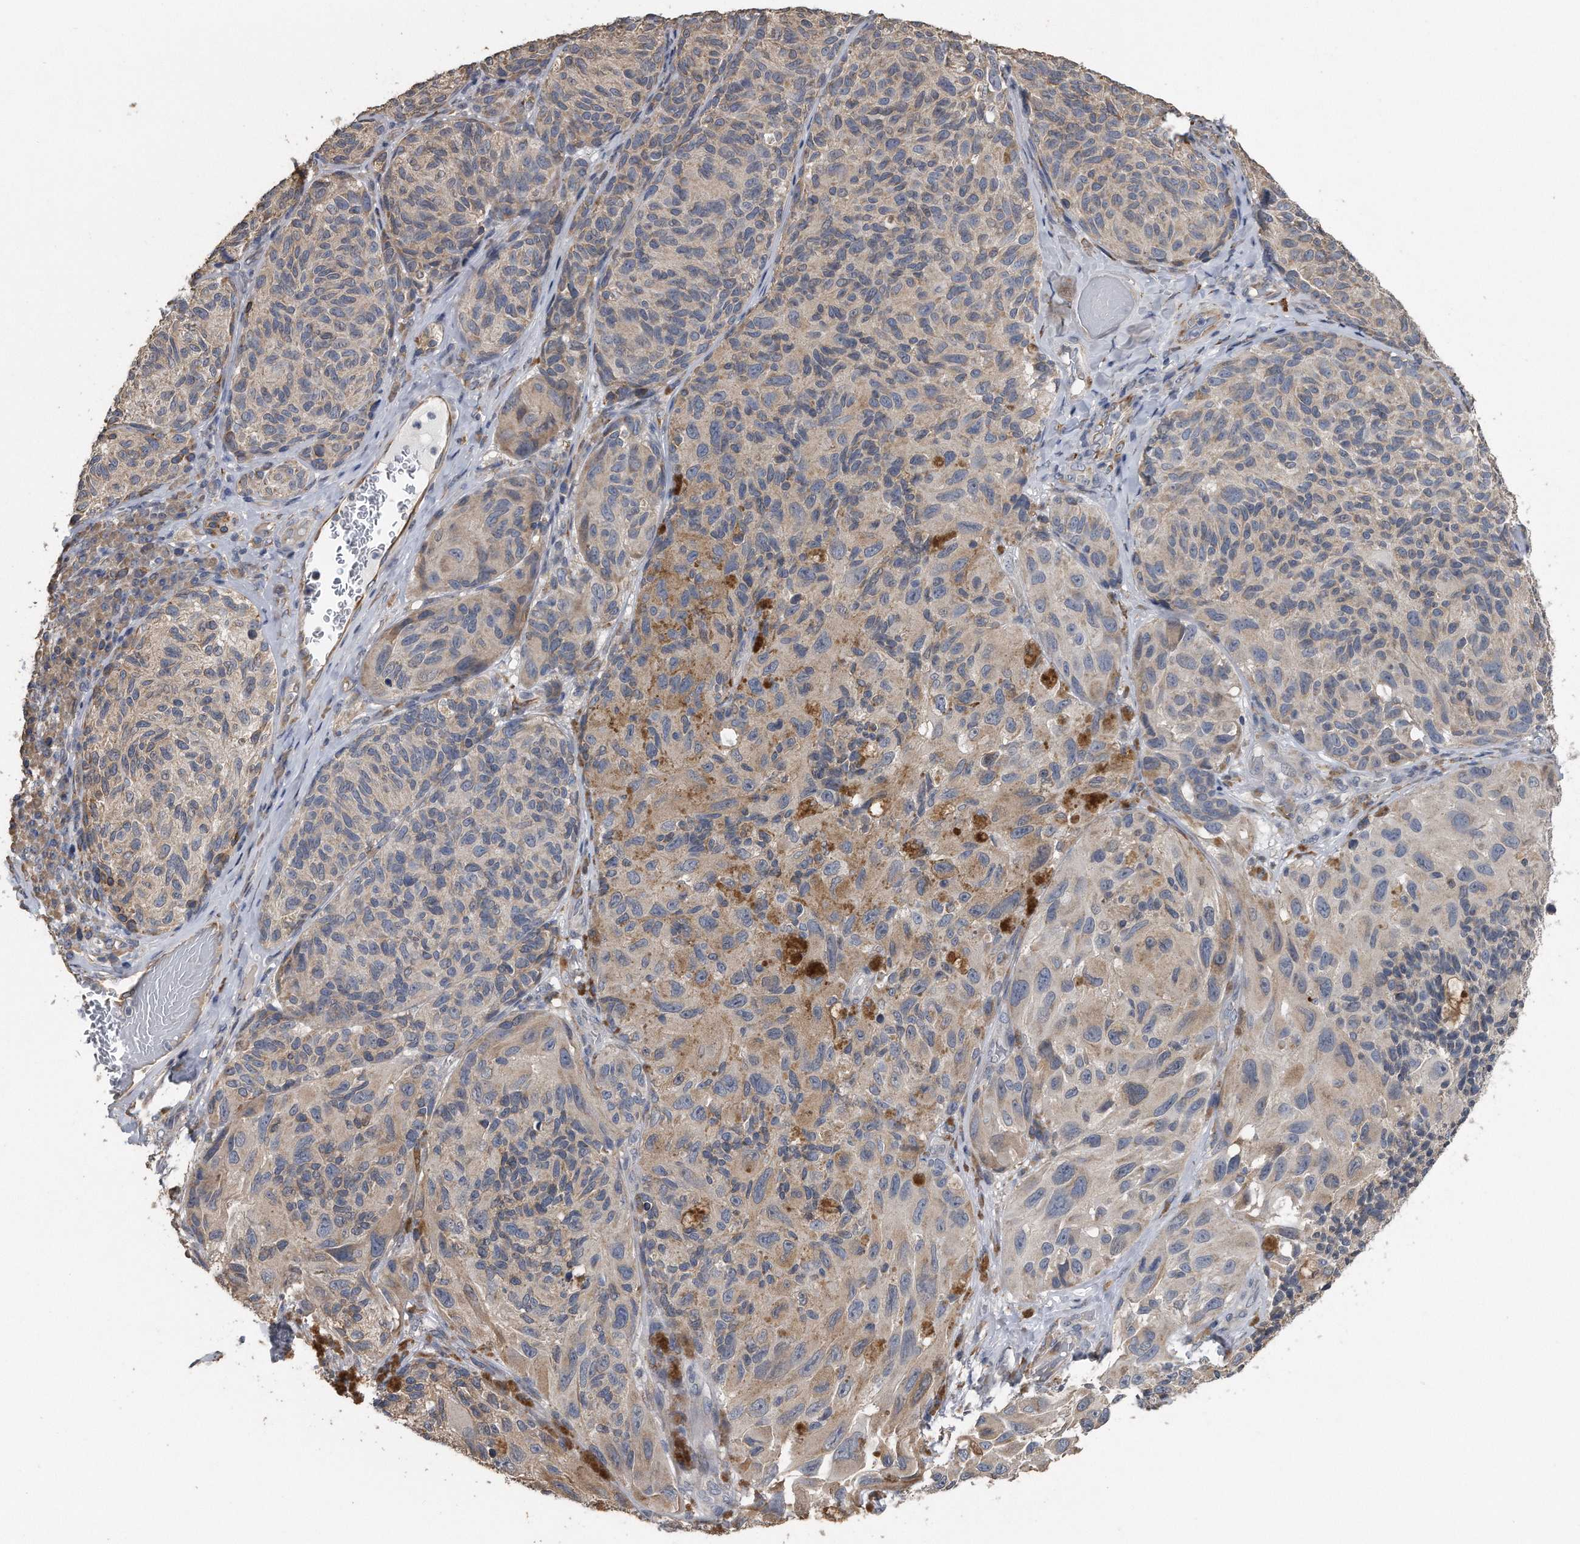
{"staining": {"intensity": "negative", "quantity": "none", "location": "none"}, "tissue": "melanoma", "cell_type": "Tumor cells", "image_type": "cancer", "snomed": [{"axis": "morphology", "description": "Malignant melanoma, NOS"}, {"axis": "topography", "description": "Skin"}], "caption": "DAB immunohistochemical staining of melanoma exhibits no significant expression in tumor cells.", "gene": "PCLO", "patient": {"sex": "female", "age": 73}}